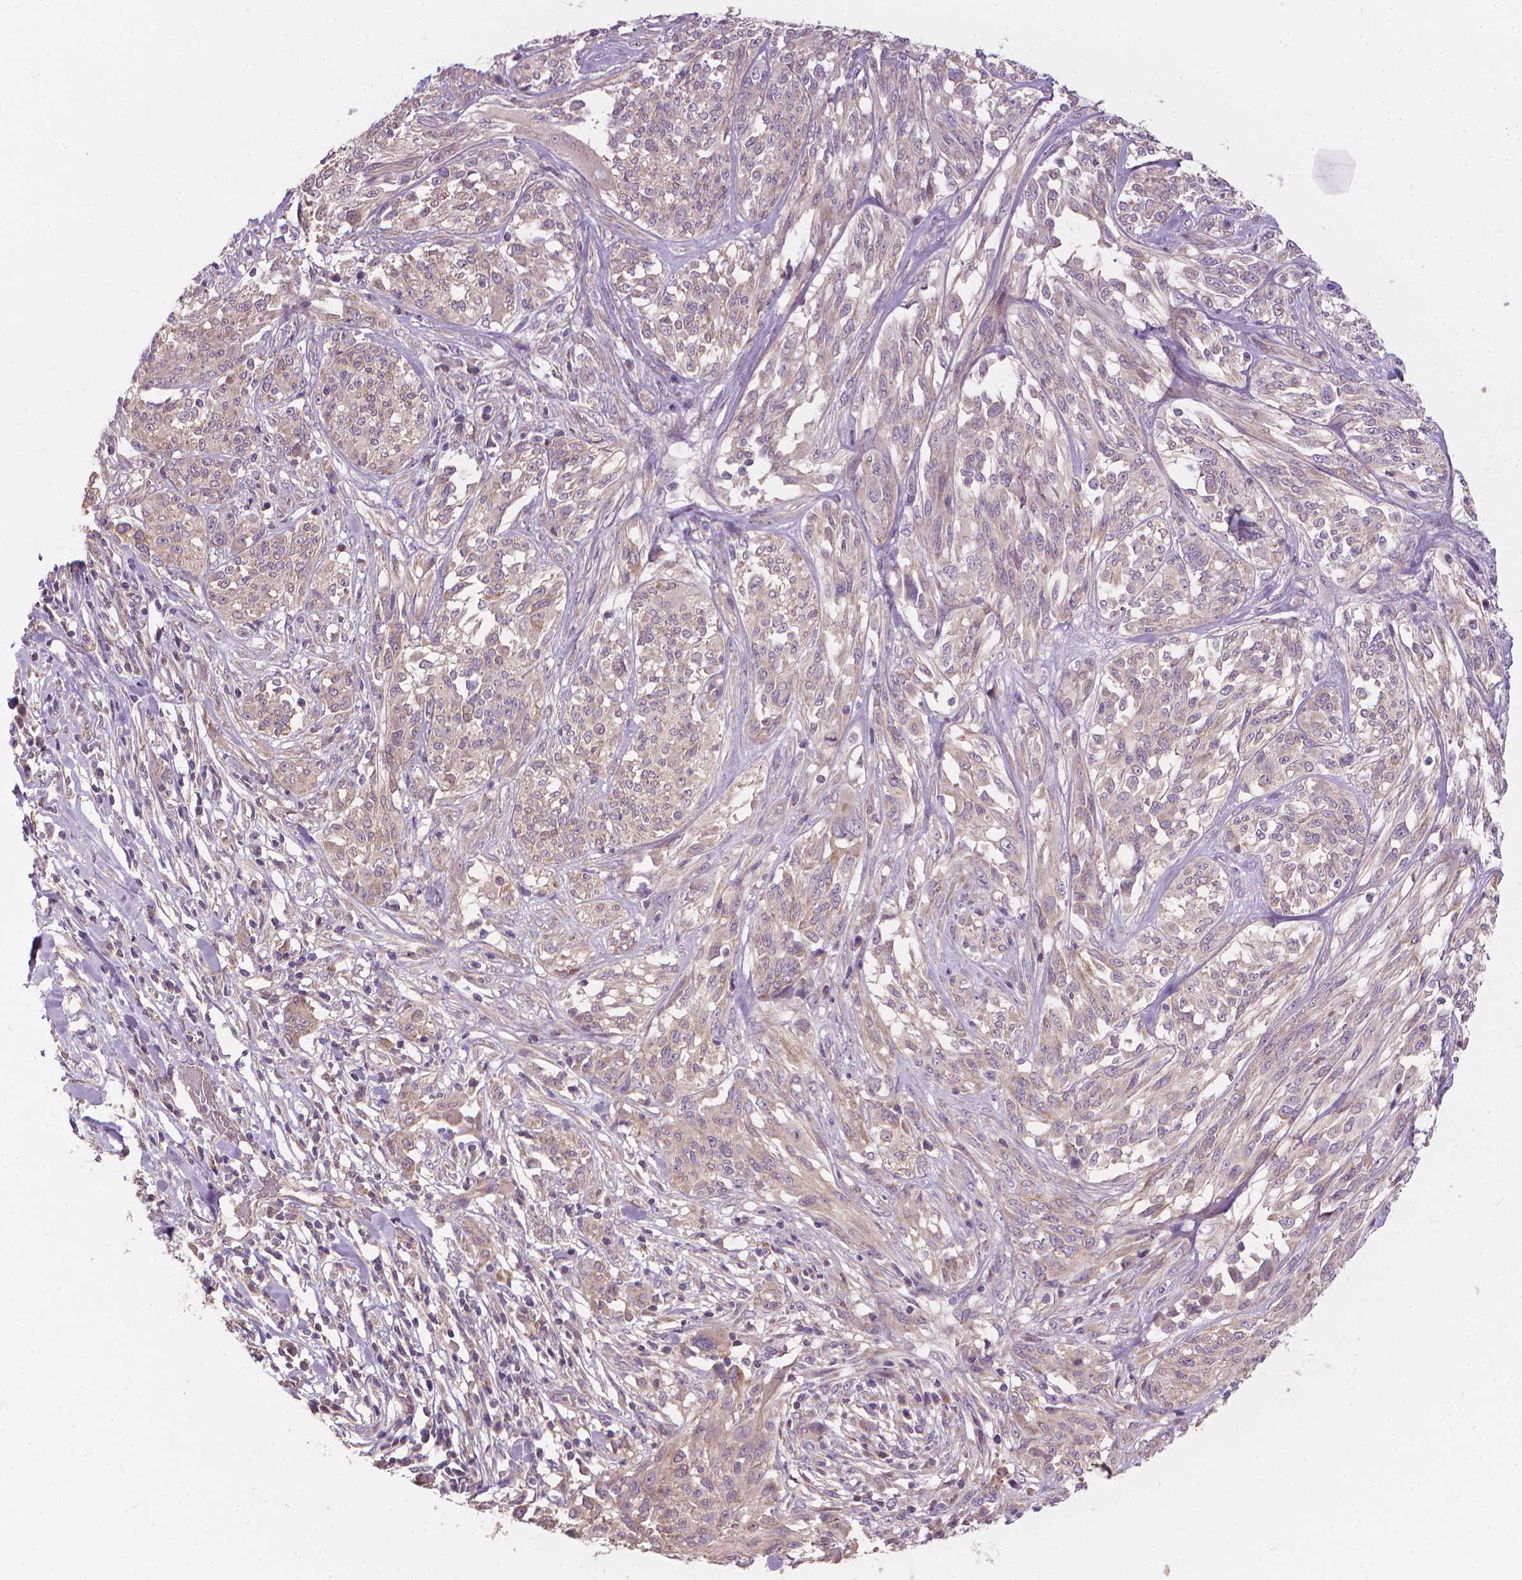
{"staining": {"intensity": "negative", "quantity": "none", "location": "none"}, "tissue": "melanoma", "cell_type": "Tumor cells", "image_type": "cancer", "snomed": [{"axis": "morphology", "description": "Malignant melanoma, NOS"}, {"axis": "topography", "description": "Skin"}], "caption": "Immunohistochemical staining of human melanoma reveals no significant staining in tumor cells. (DAB IHC with hematoxylin counter stain).", "gene": "RIIAD1", "patient": {"sex": "female", "age": 91}}